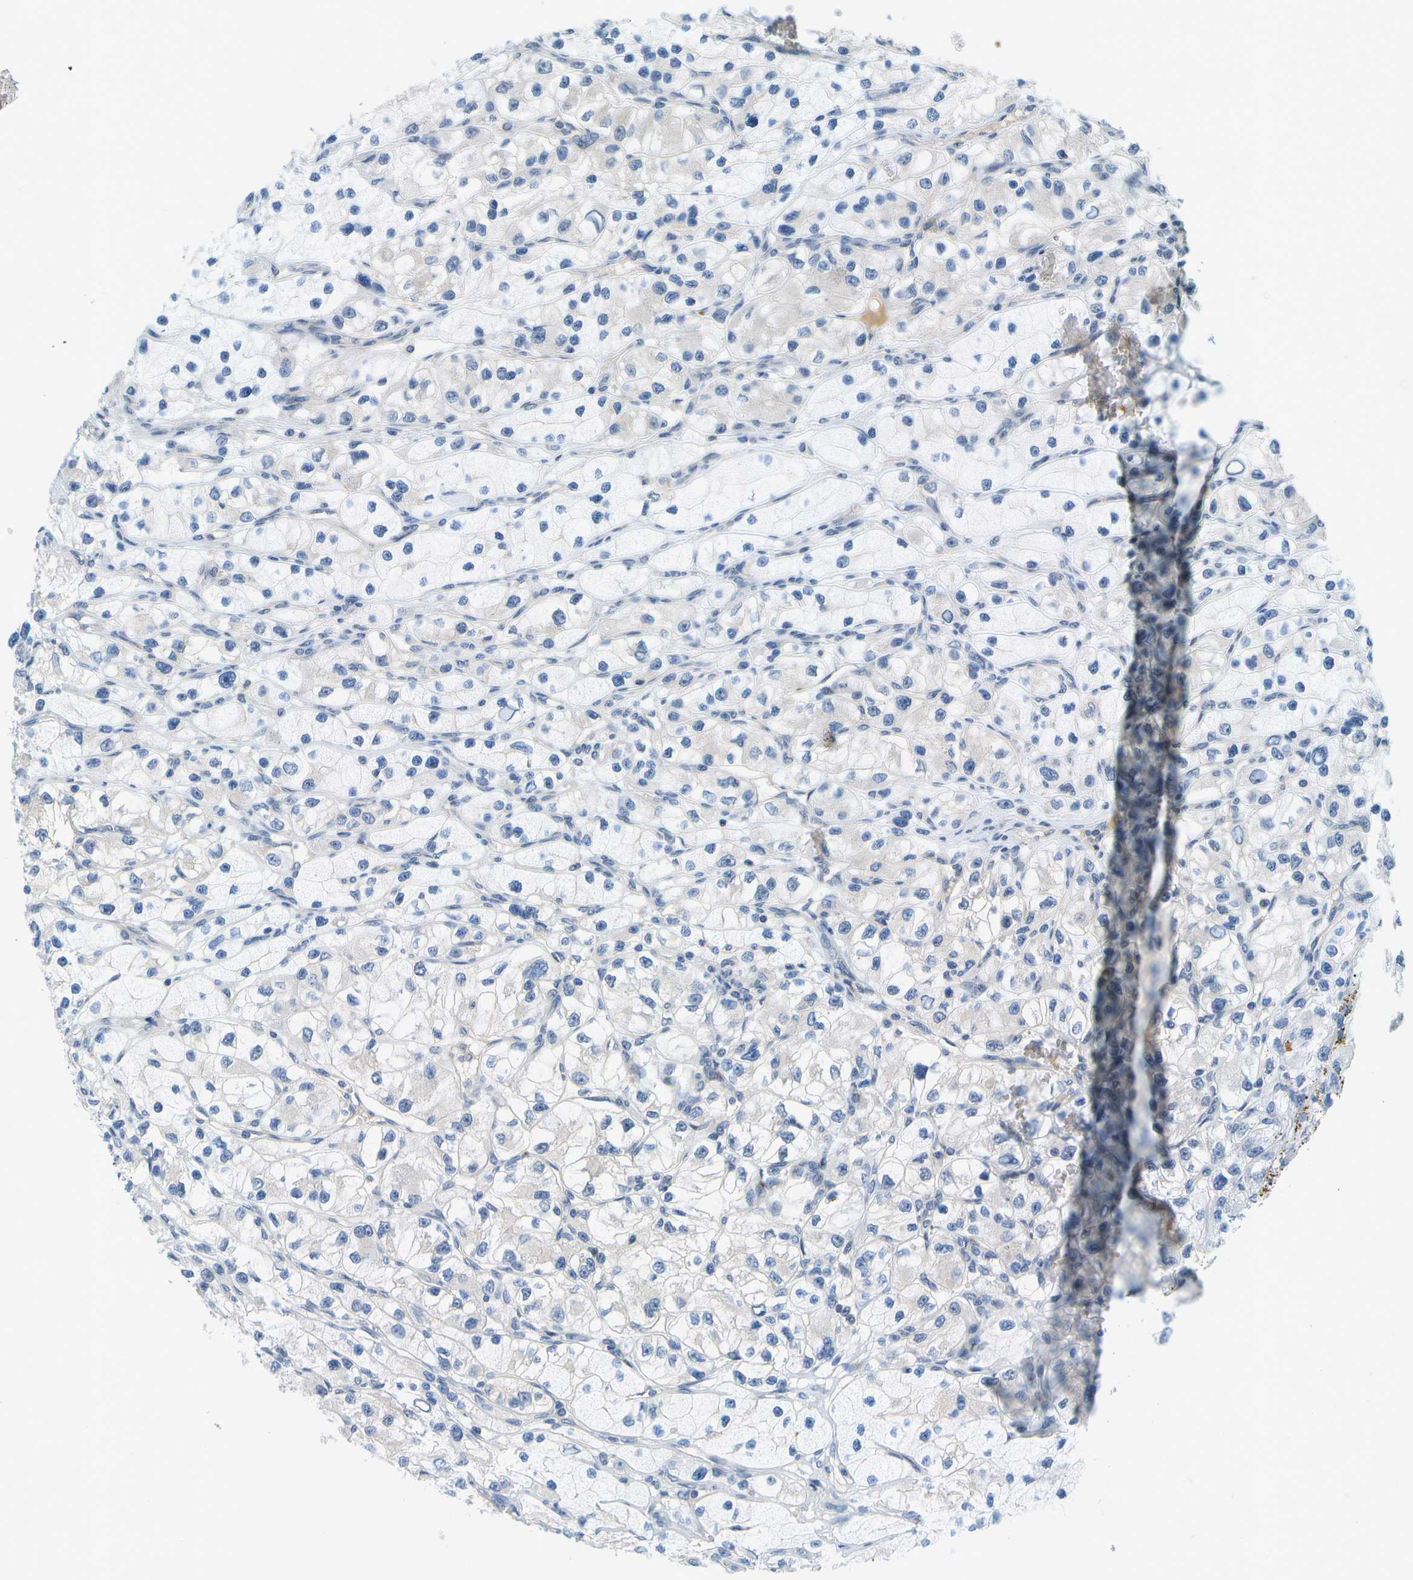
{"staining": {"intensity": "negative", "quantity": "none", "location": "none"}, "tissue": "renal cancer", "cell_type": "Tumor cells", "image_type": "cancer", "snomed": [{"axis": "morphology", "description": "Adenocarcinoma, NOS"}, {"axis": "topography", "description": "Kidney"}], "caption": "An IHC image of renal cancer (adenocarcinoma) is shown. There is no staining in tumor cells of renal cancer (adenocarcinoma).", "gene": "RASGRP2", "patient": {"sex": "female", "age": 57}}